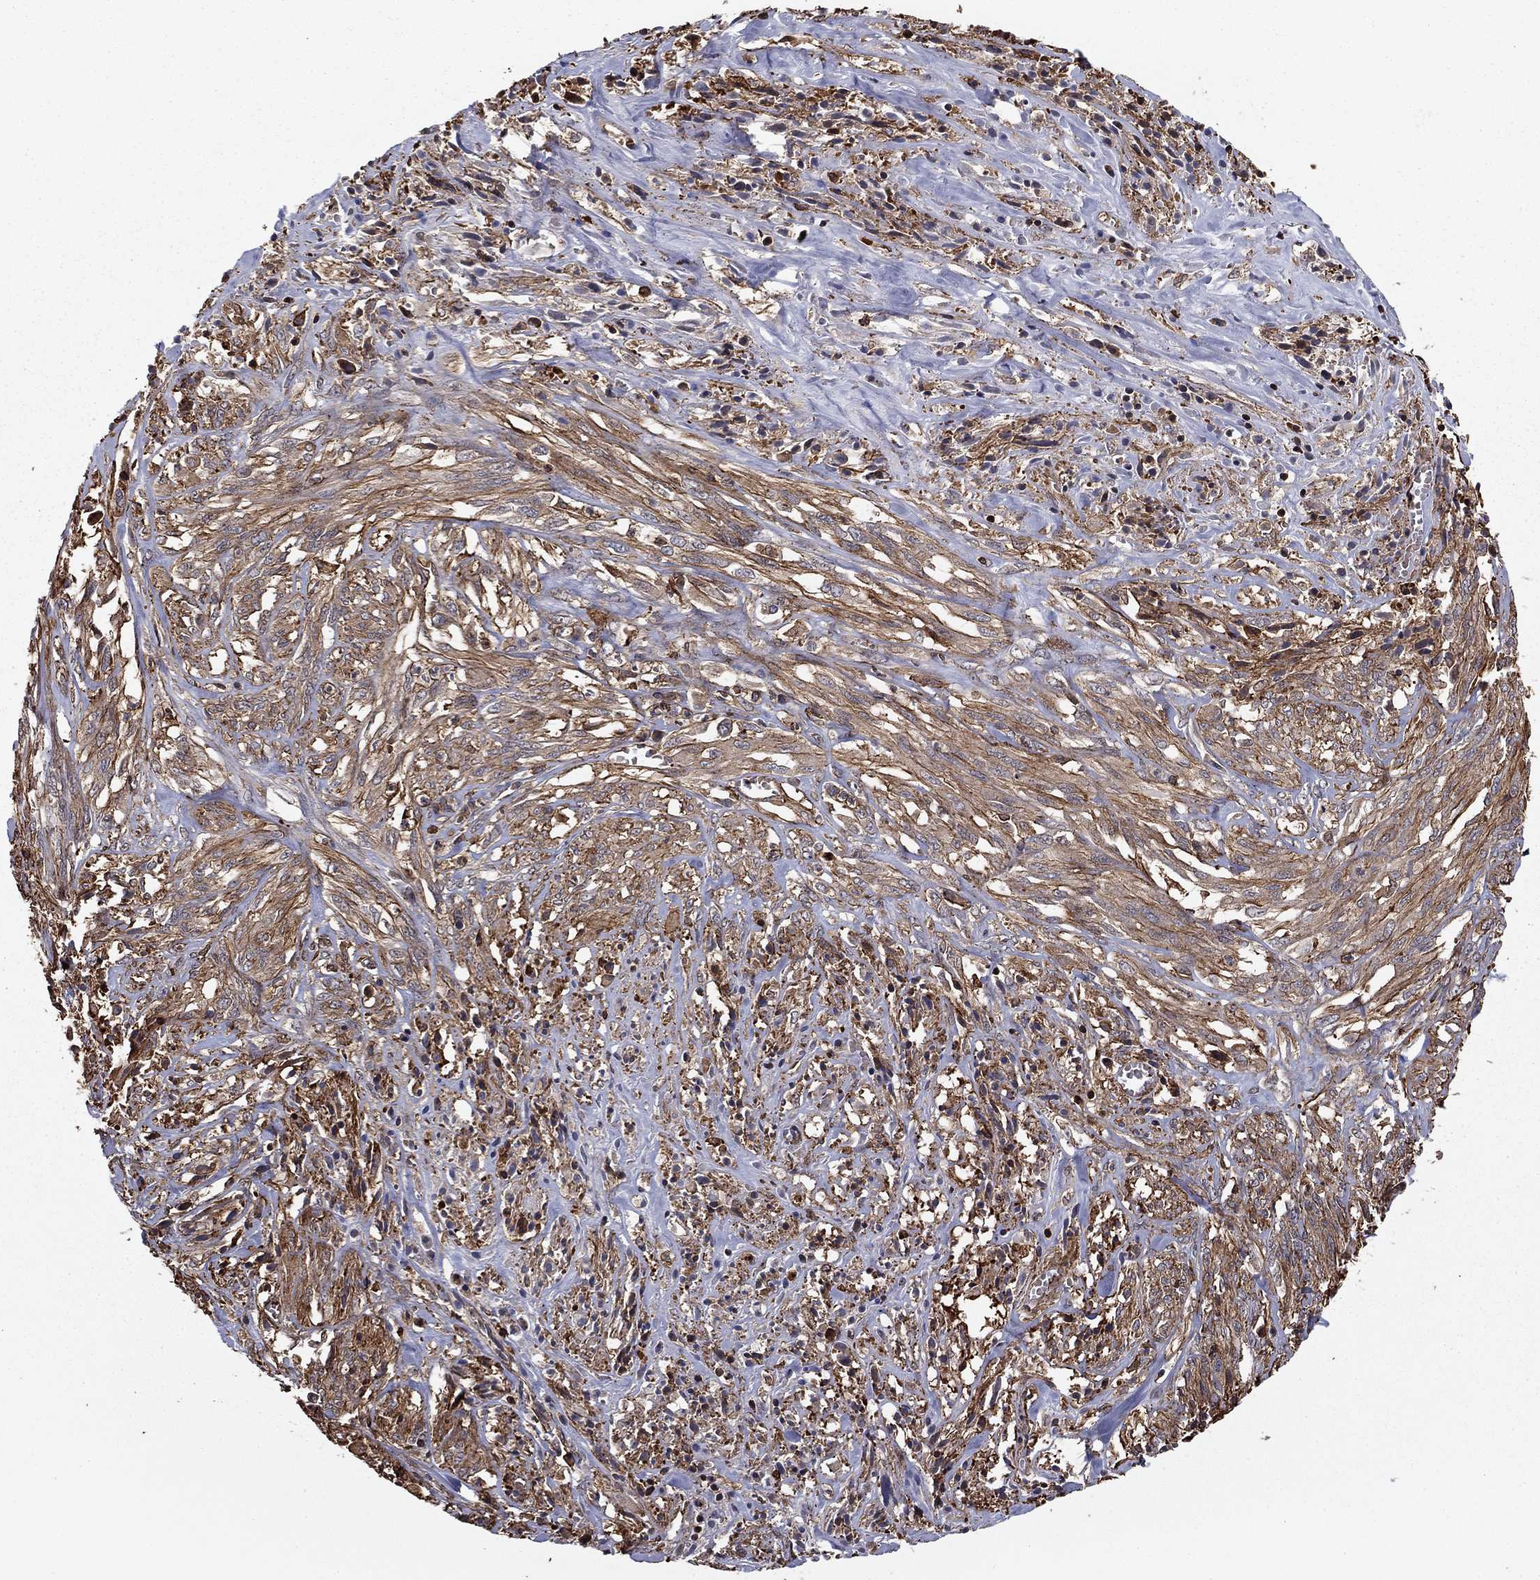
{"staining": {"intensity": "weak", "quantity": "25%-75%", "location": "cytoplasmic/membranous"}, "tissue": "melanoma", "cell_type": "Tumor cells", "image_type": "cancer", "snomed": [{"axis": "morphology", "description": "Malignant melanoma, NOS"}, {"axis": "topography", "description": "Skin"}], "caption": "This image demonstrates IHC staining of human malignant melanoma, with low weak cytoplasmic/membranous expression in approximately 25%-75% of tumor cells.", "gene": "HABP4", "patient": {"sex": "female", "age": 91}}